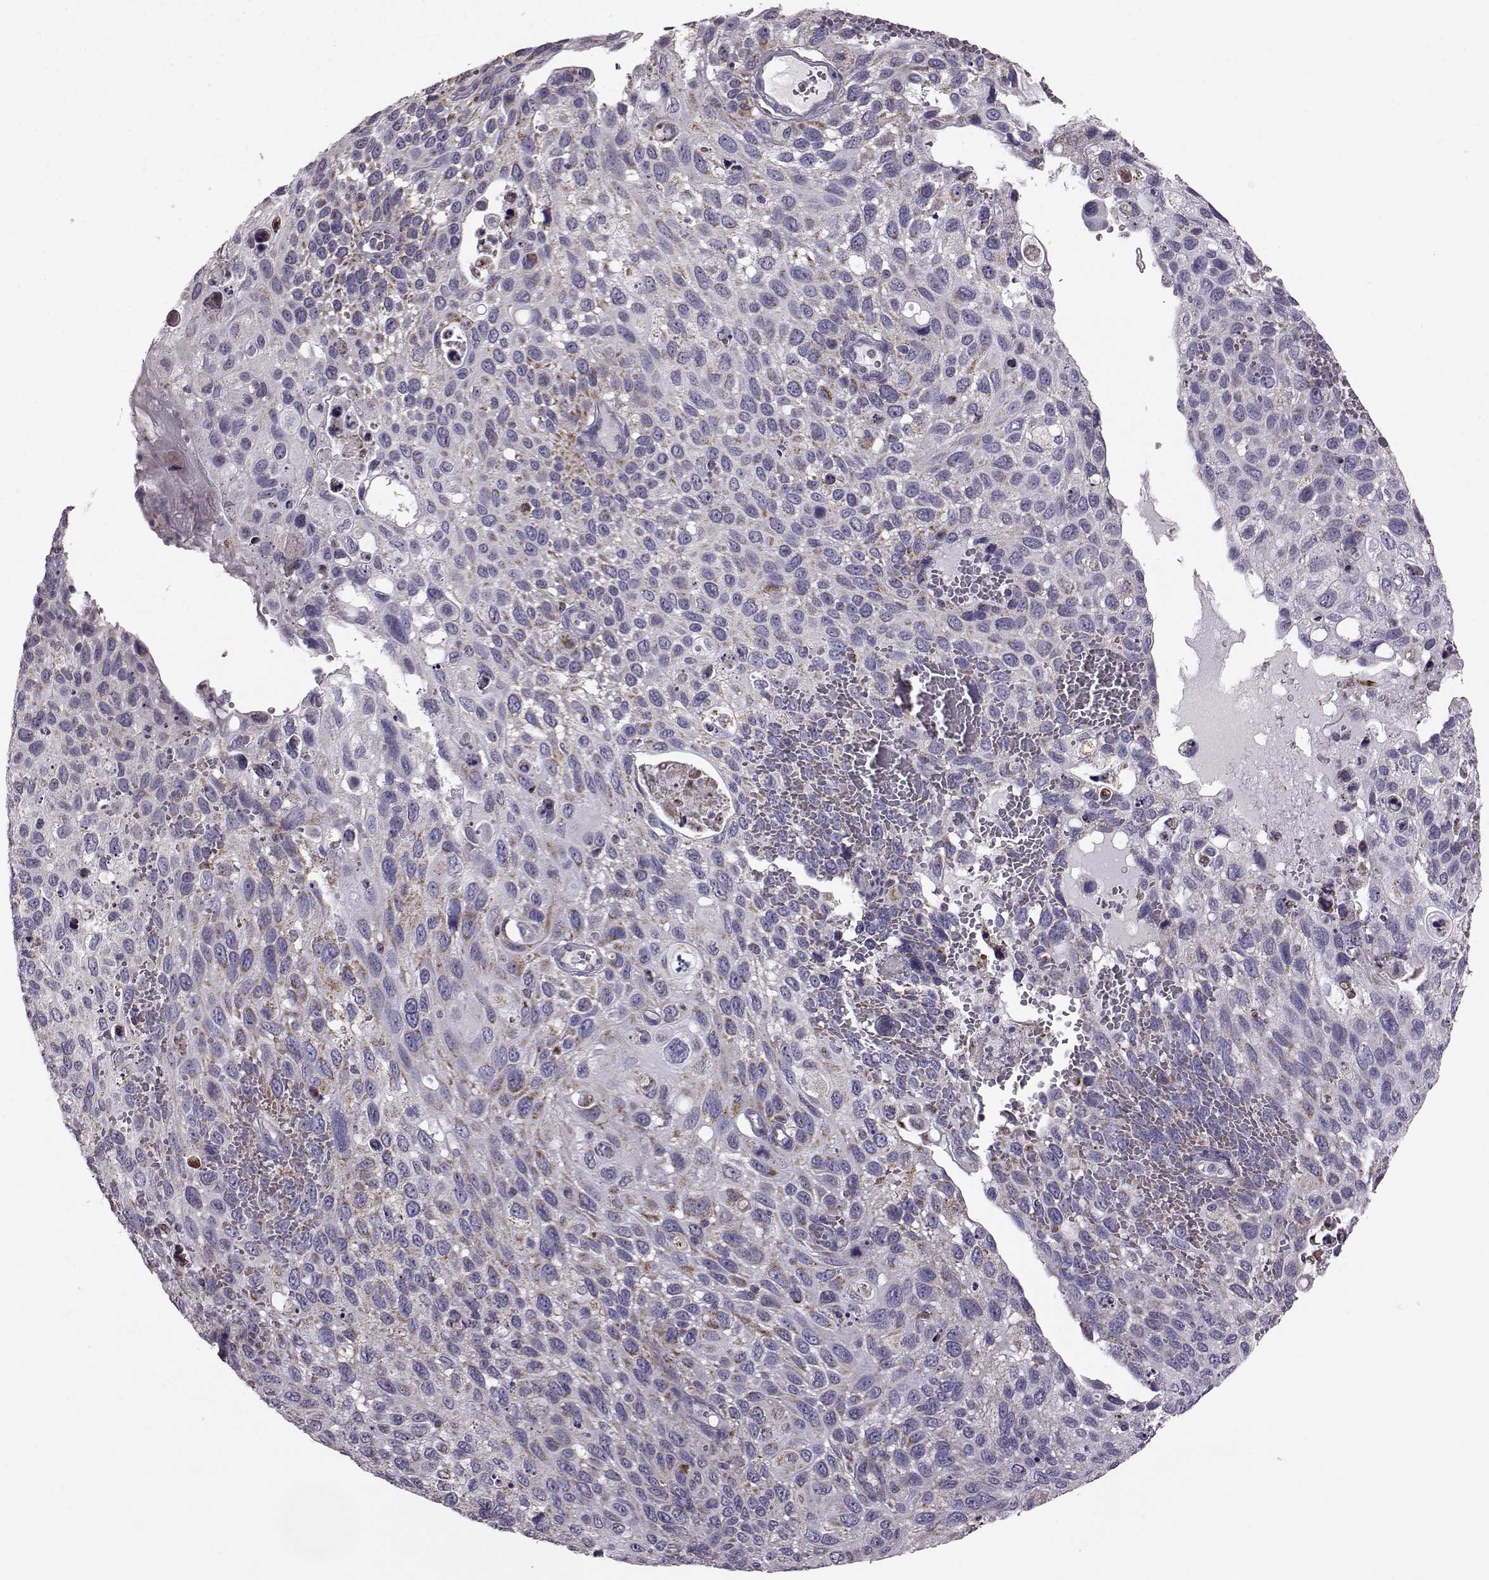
{"staining": {"intensity": "weak", "quantity": ">75%", "location": "cytoplasmic/membranous"}, "tissue": "cervical cancer", "cell_type": "Tumor cells", "image_type": "cancer", "snomed": [{"axis": "morphology", "description": "Squamous cell carcinoma, NOS"}, {"axis": "topography", "description": "Cervix"}], "caption": "Cervical squamous cell carcinoma tissue reveals weak cytoplasmic/membranous positivity in approximately >75% of tumor cells, visualized by immunohistochemistry.", "gene": "ATP5MF", "patient": {"sex": "female", "age": 70}}